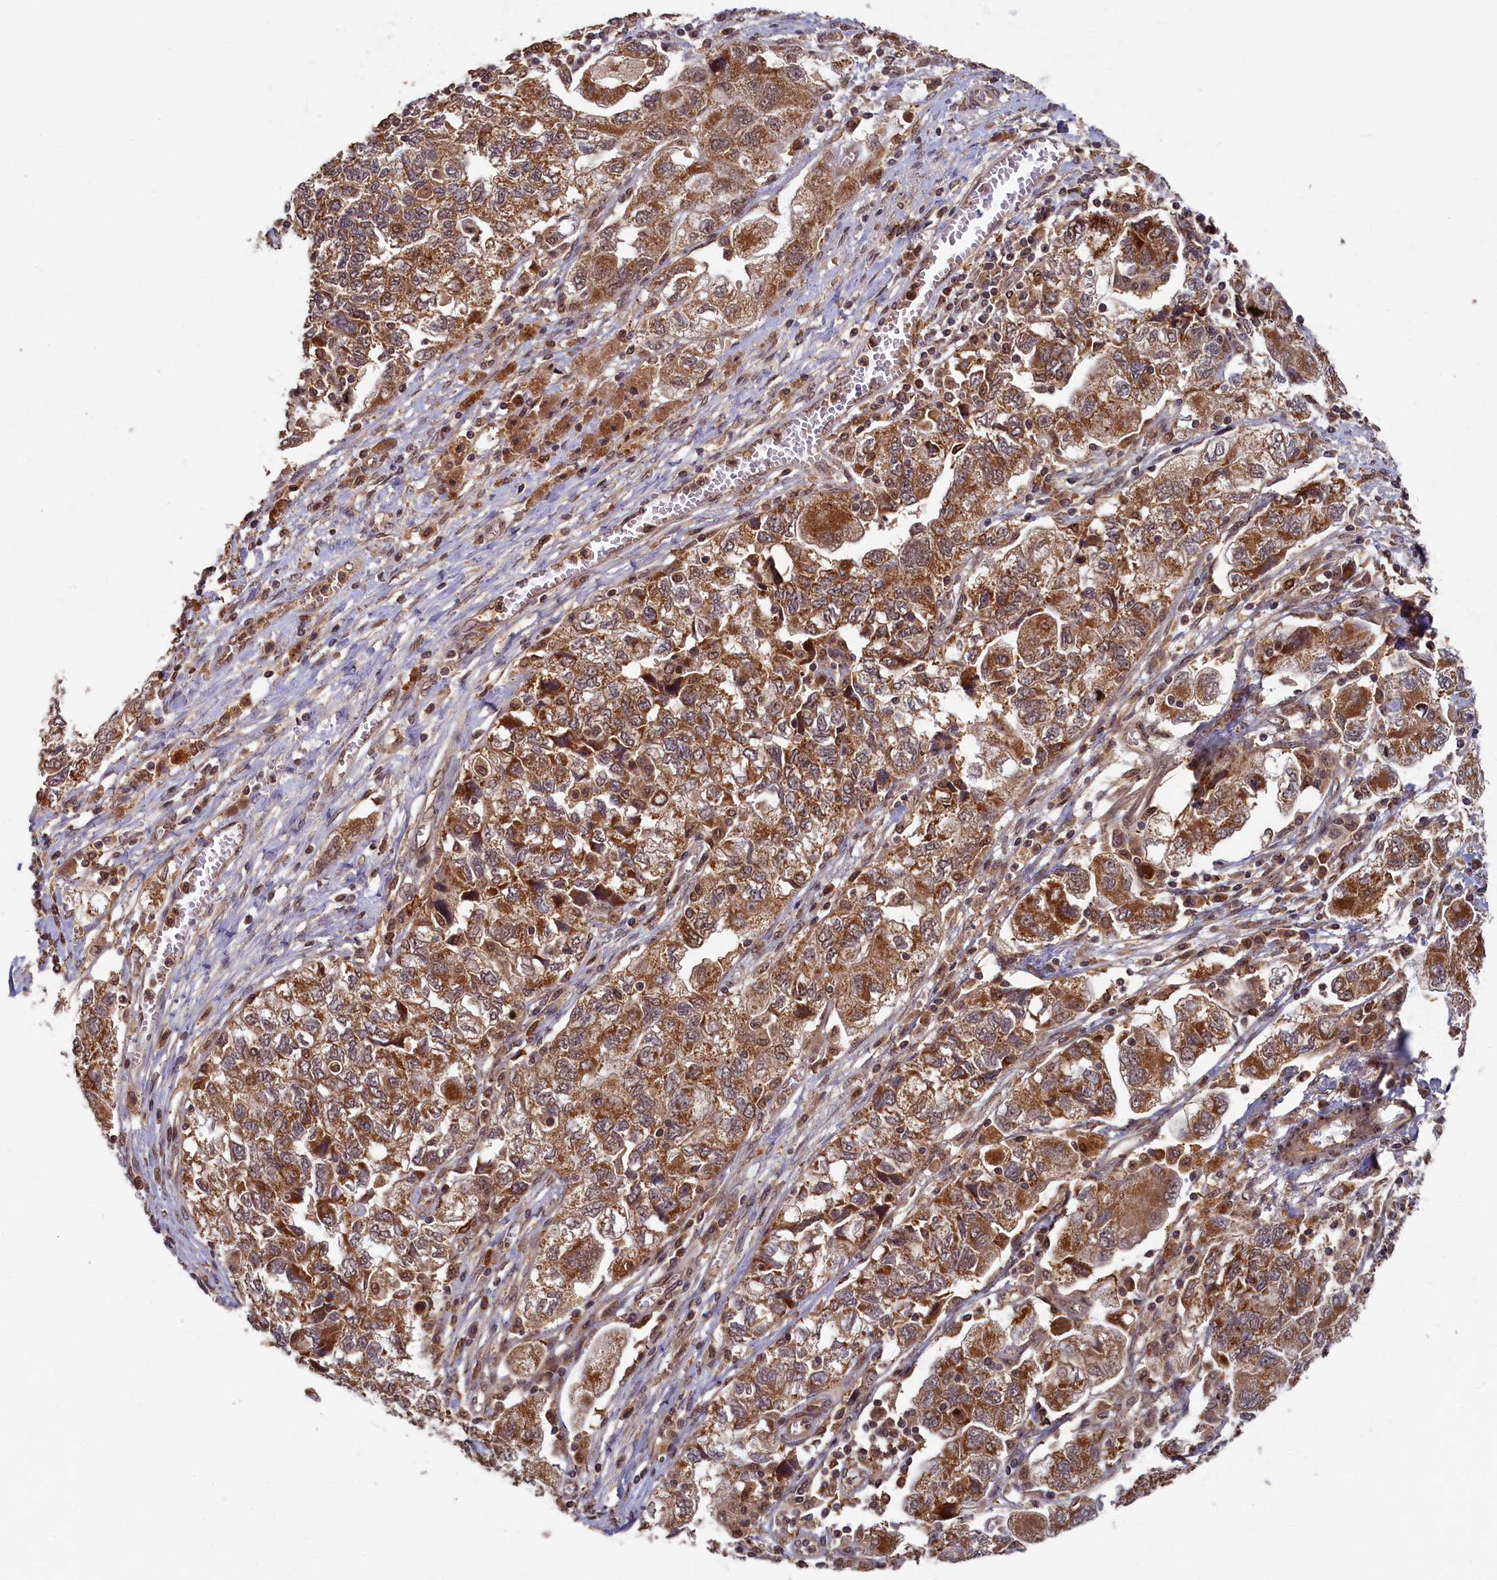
{"staining": {"intensity": "strong", "quantity": ">75%", "location": "cytoplasmic/membranous"}, "tissue": "ovarian cancer", "cell_type": "Tumor cells", "image_type": "cancer", "snomed": [{"axis": "morphology", "description": "Carcinoma, NOS"}, {"axis": "morphology", "description": "Cystadenocarcinoma, serous, NOS"}, {"axis": "topography", "description": "Ovary"}], "caption": "Immunohistochemistry staining of ovarian carcinoma, which demonstrates high levels of strong cytoplasmic/membranous staining in approximately >75% of tumor cells indicating strong cytoplasmic/membranous protein positivity. The staining was performed using DAB (3,3'-diaminobenzidine) (brown) for protein detection and nuclei were counterstained in hematoxylin (blue).", "gene": "BRCA1", "patient": {"sex": "female", "age": 69}}